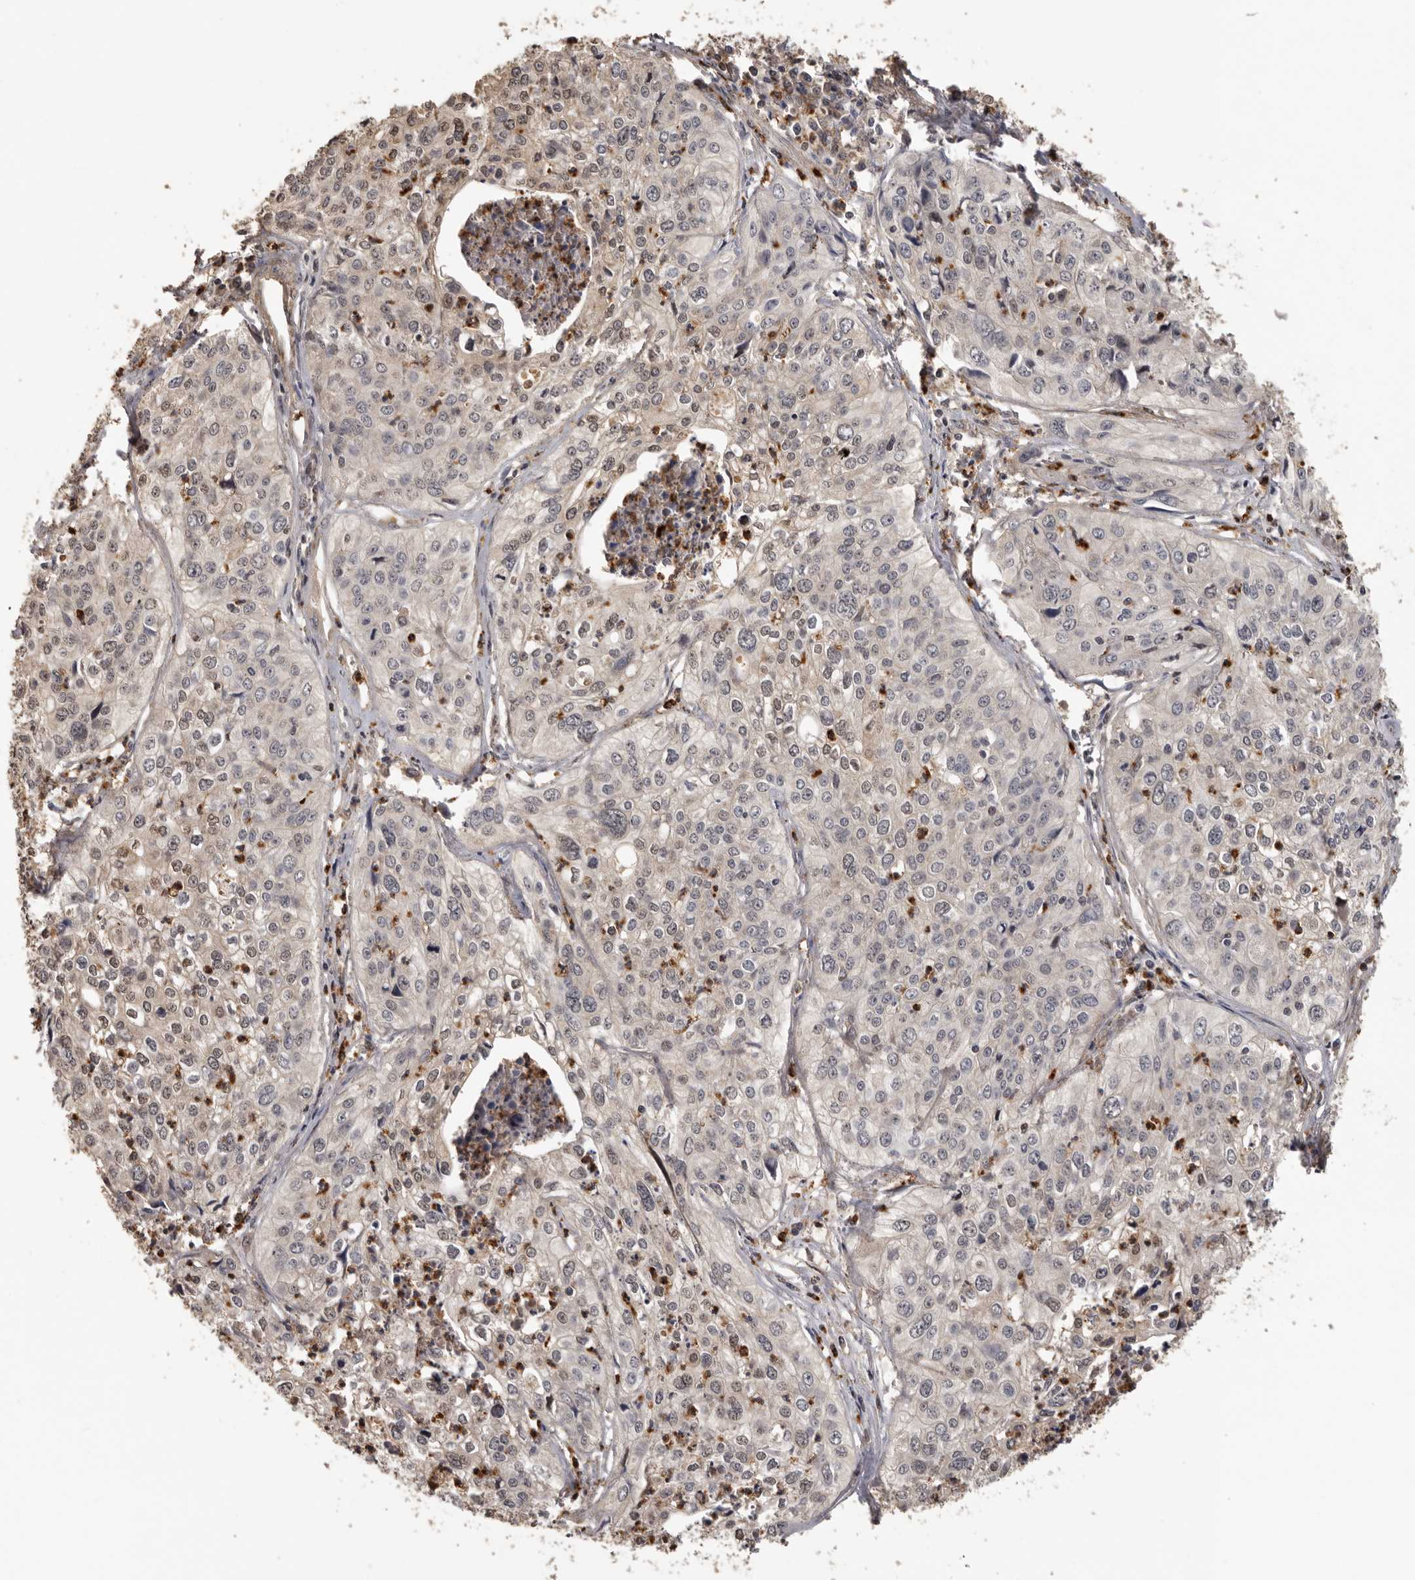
{"staining": {"intensity": "weak", "quantity": "<25%", "location": "nuclear"}, "tissue": "cervical cancer", "cell_type": "Tumor cells", "image_type": "cancer", "snomed": [{"axis": "morphology", "description": "Squamous cell carcinoma, NOS"}, {"axis": "topography", "description": "Cervix"}], "caption": "This is an immunohistochemistry micrograph of human cervical squamous cell carcinoma. There is no staining in tumor cells.", "gene": "KIF2B", "patient": {"sex": "female", "age": 31}}